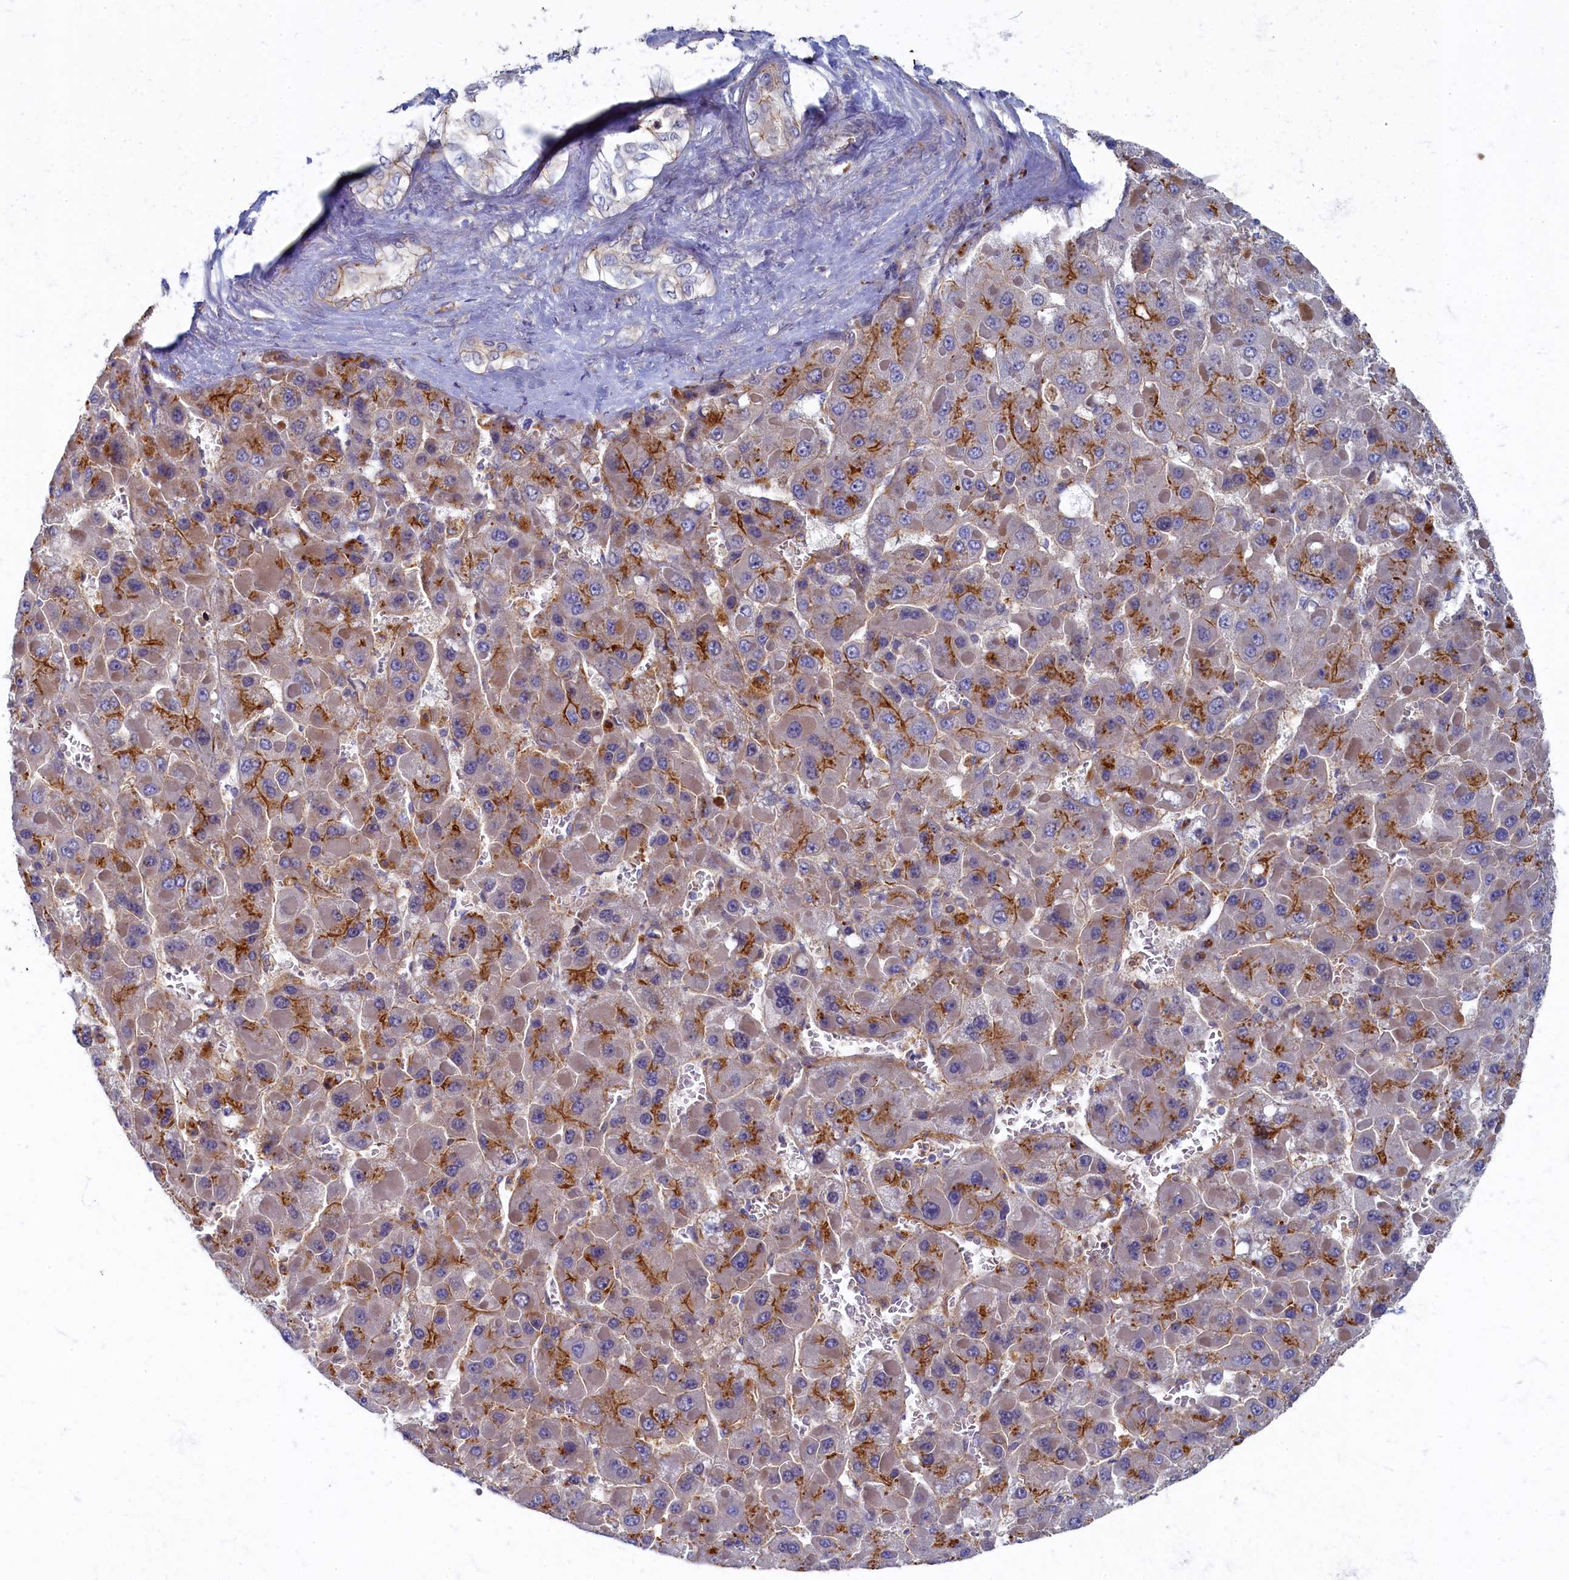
{"staining": {"intensity": "moderate", "quantity": "25%-75%", "location": "cytoplasmic/membranous"}, "tissue": "liver cancer", "cell_type": "Tumor cells", "image_type": "cancer", "snomed": [{"axis": "morphology", "description": "Carcinoma, Hepatocellular, NOS"}, {"axis": "topography", "description": "Liver"}], "caption": "Human liver cancer (hepatocellular carcinoma) stained with a protein marker exhibits moderate staining in tumor cells.", "gene": "PSMG2", "patient": {"sex": "female", "age": 73}}